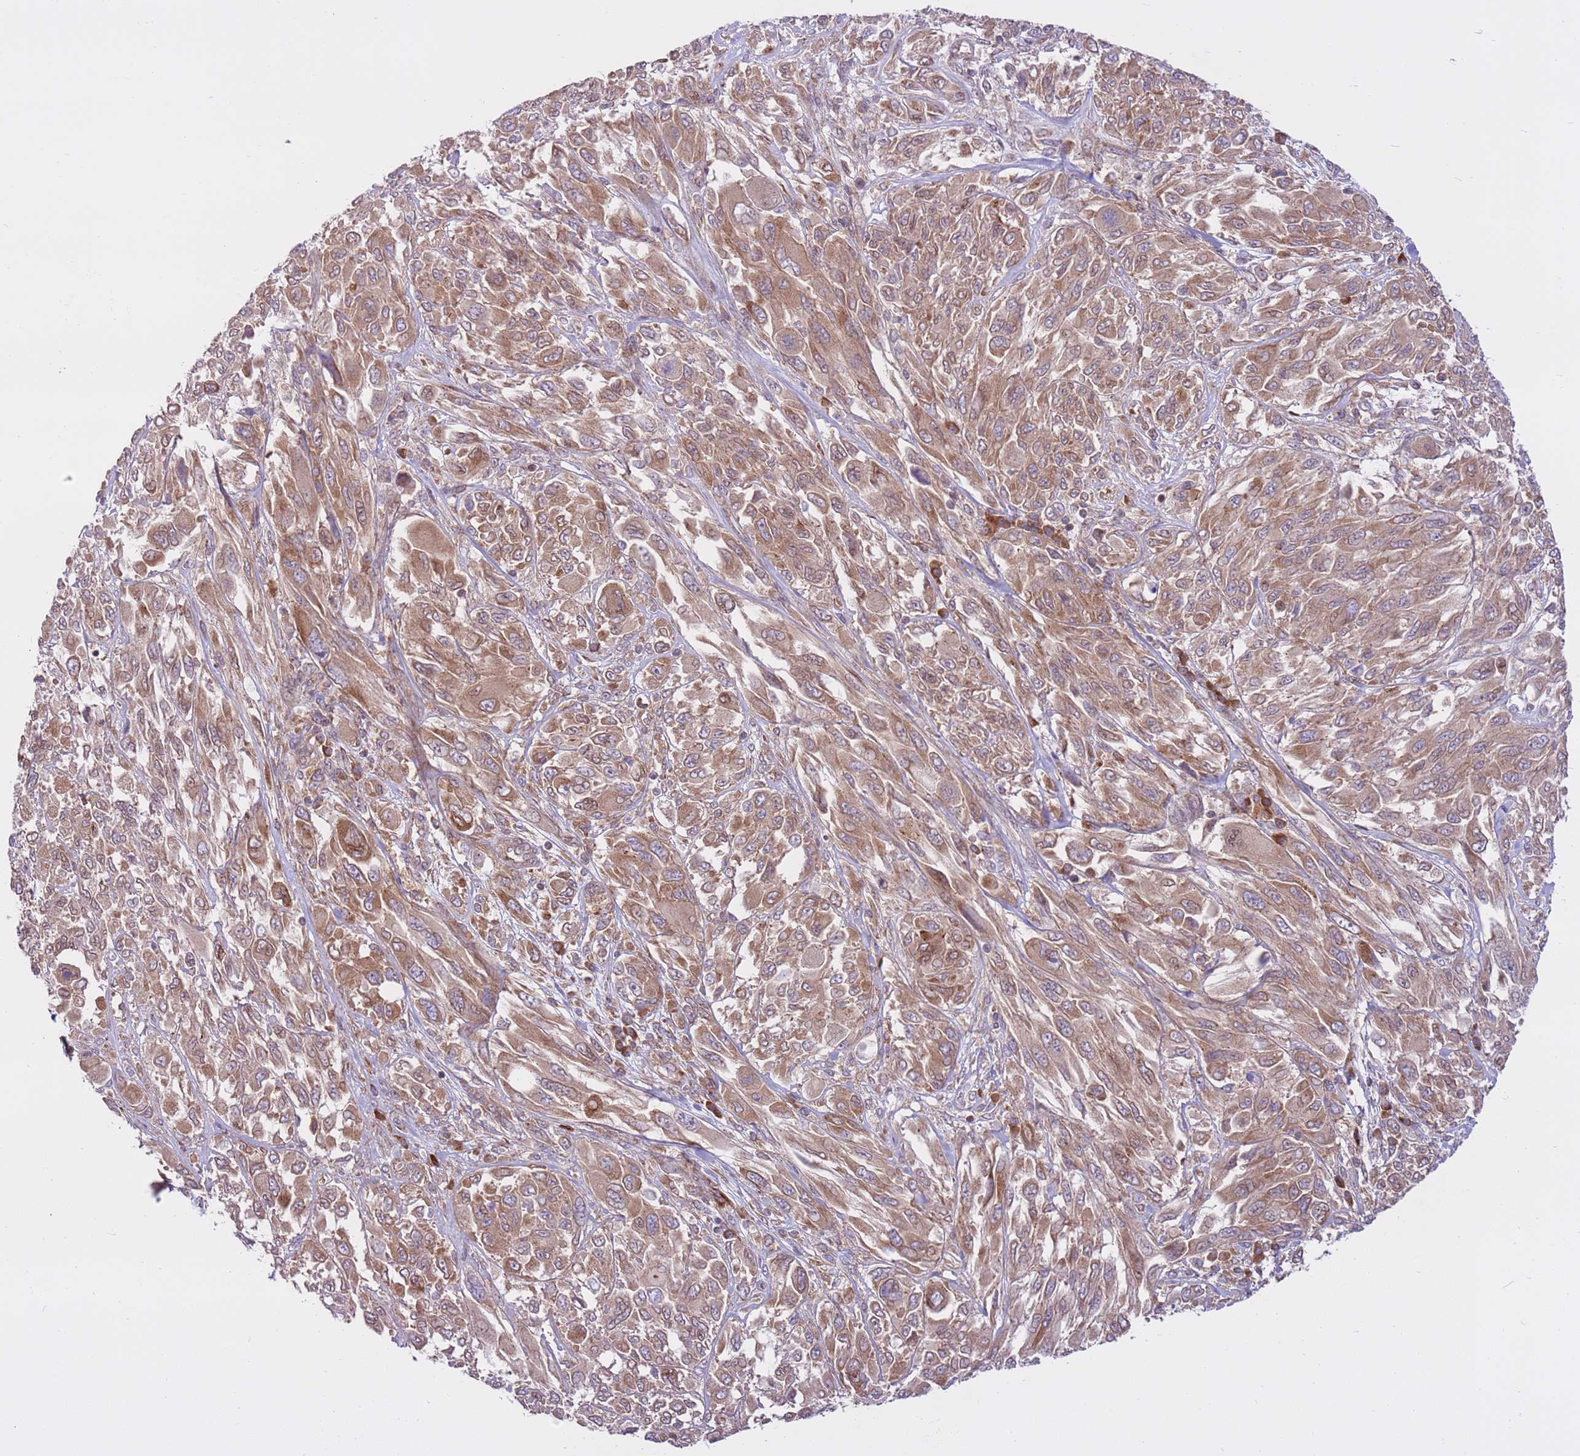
{"staining": {"intensity": "moderate", "quantity": ">75%", "location": "cytoplasmic/membranous"}, "tissue": "melanoma", "cell_type": "Tumor cells", "image_type": "cancer", "snomed": [{"axis": "morphology", "description": "Malignant melanoma, NOS"}, {"axis": "topography", "description": "Skin"}], "caption": "Immunohistochemical staining of malignant melanoma exhibits medium levels of moderate cytoplasmic/membranous expression in approximately >75% of tumor cells. The protein of interest is stained brown, and the nuclei are stained in blue (DAB IHC with brightfield microscopy, high magnification).", "gene": "DDX19B", "patient": {"sex": "female", "age": 91}}